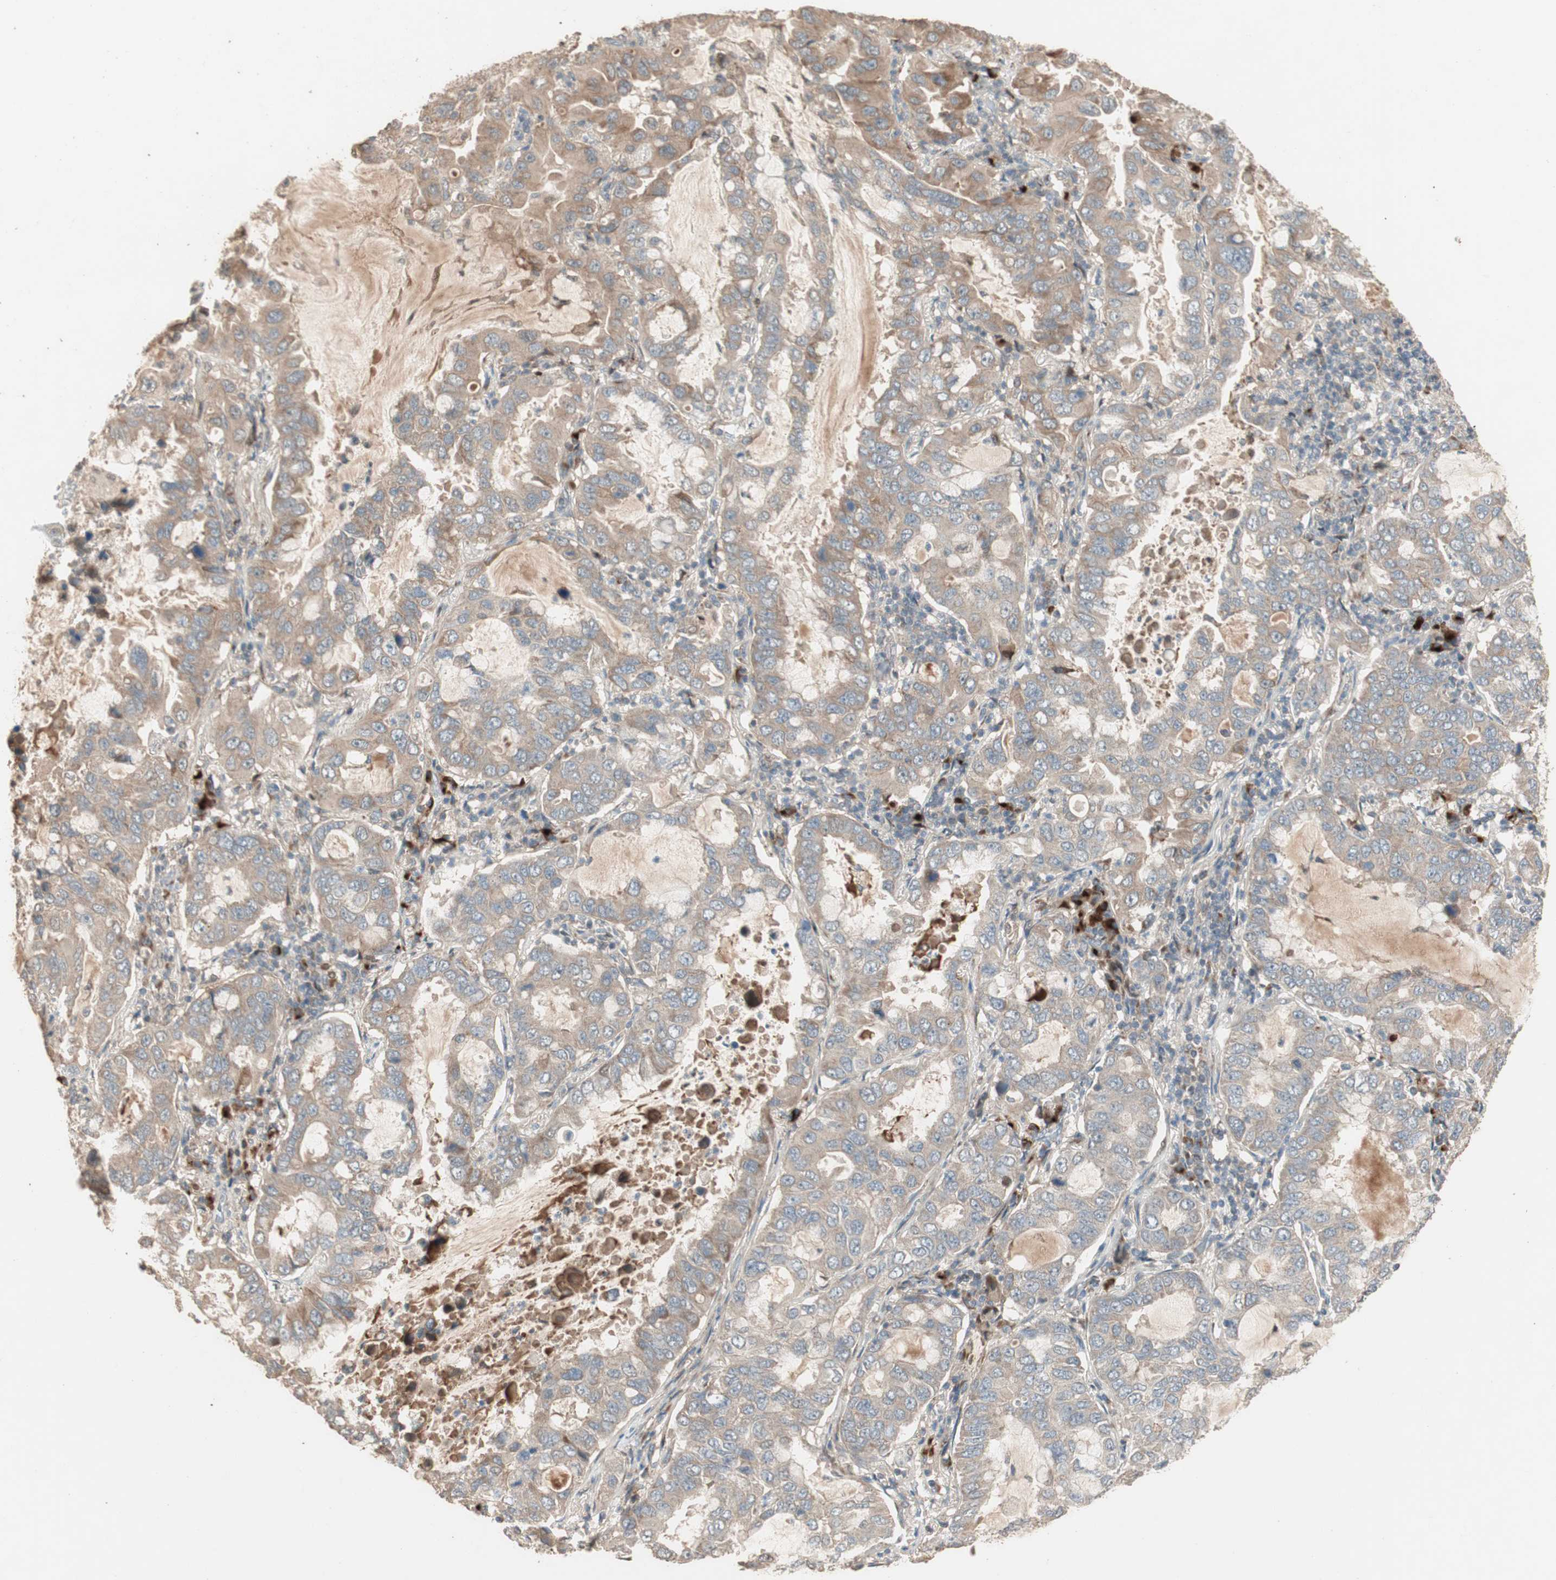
{"staining": {"intensity": "moderate", "quantity": ">75%", "location": "cytoplasmic/membranous"}, "tissue": "lung cancer", "cell_type": "Tumor cells", "image_type": "cancer", "snomed": [{"axis": "morphology", "description": "Adenocarcinoma, NOS"}, {"axis": "topography", "description": "Lung"}], "caption": "The photomicrograph reveals immunohistochemical staining of adenocarcinoma (lung). There is moderate cytoplasmic/membranous expression is seen in approximately >75% of tumor cells.", "gene": "RARRES1", "patient": {"sex": "male", "age": 64}}